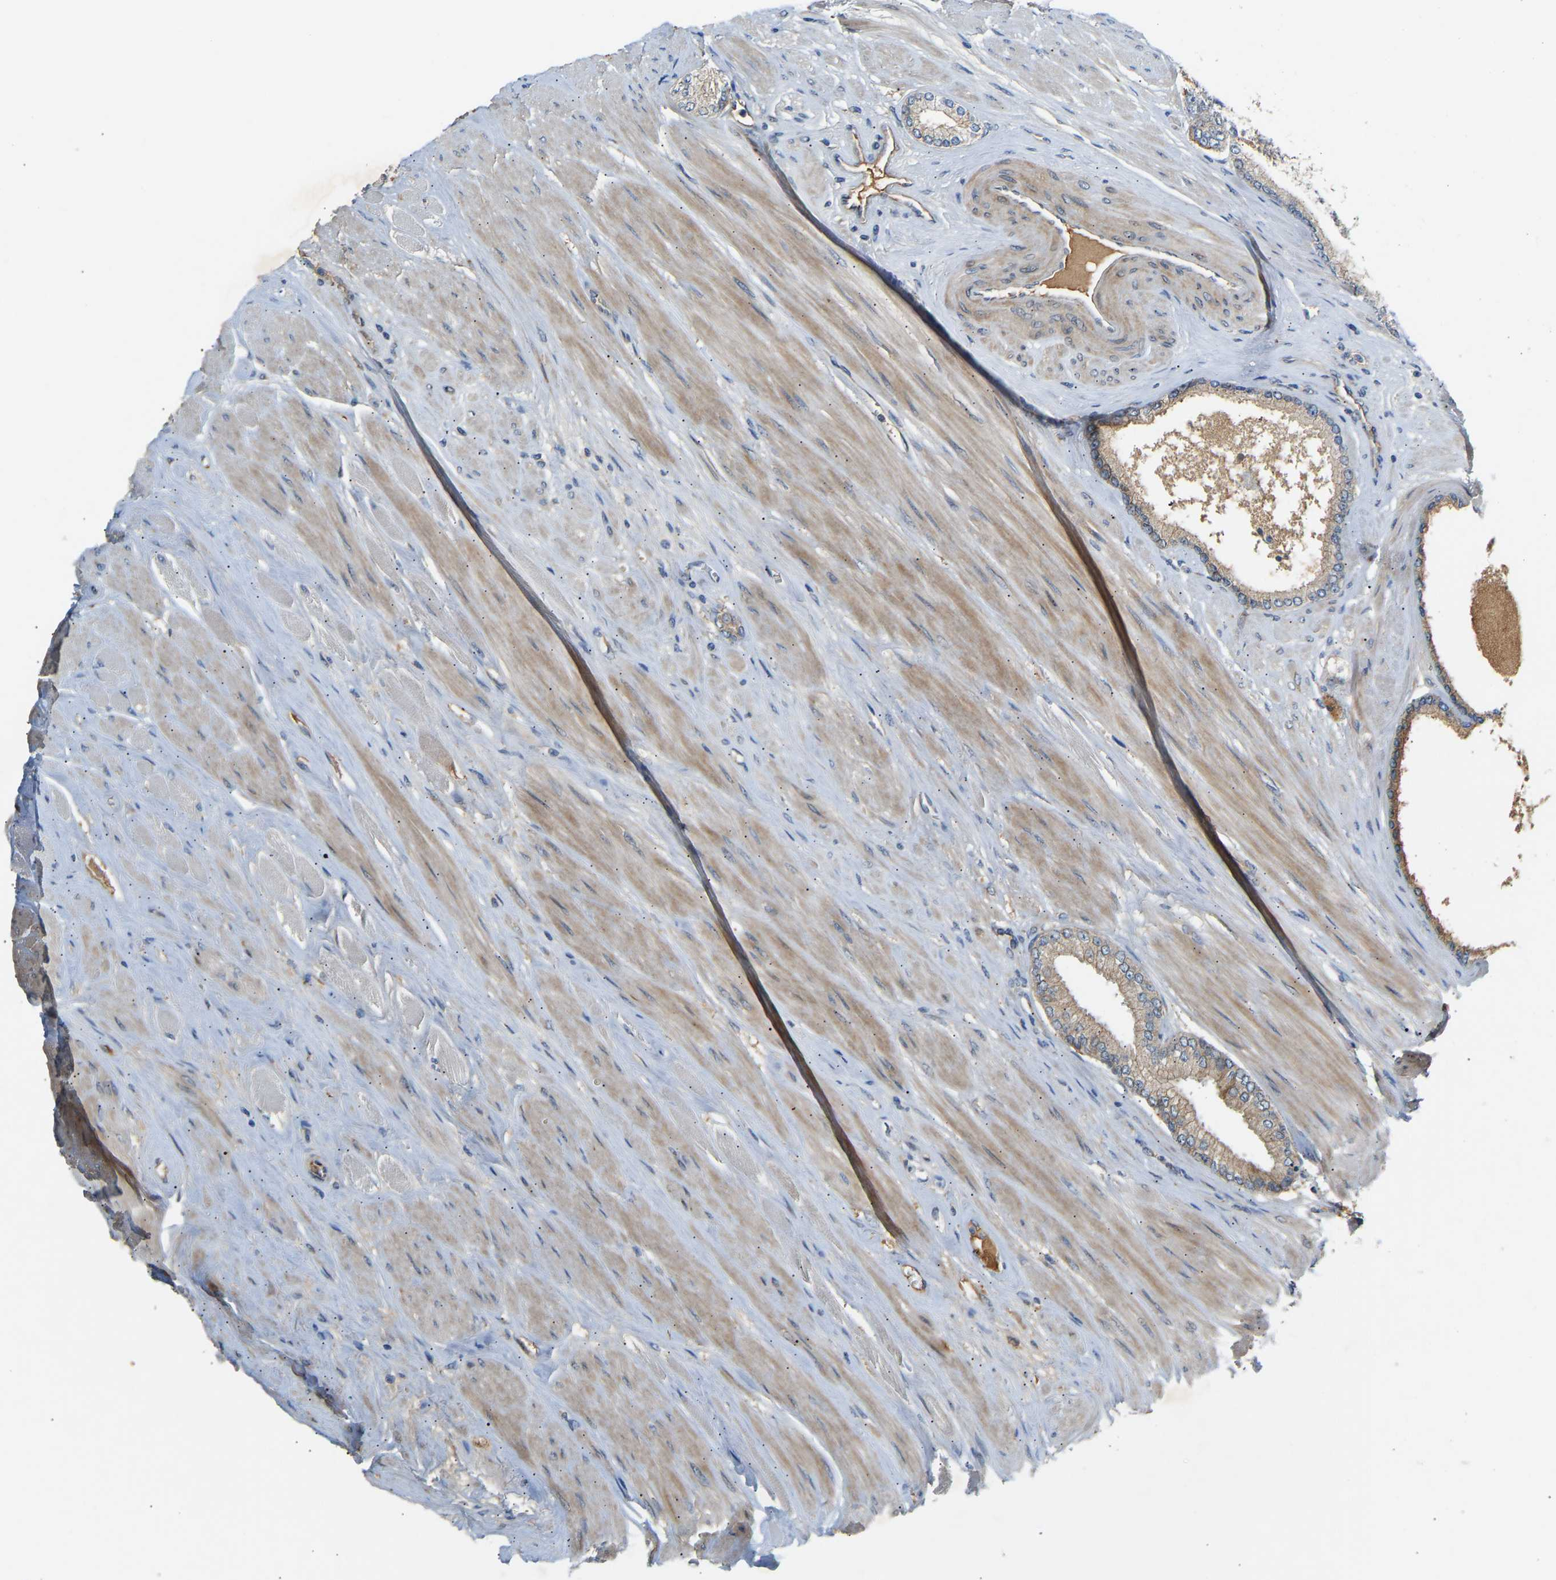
{"staining": {"intensity": "weak", "quantity": "<25%", "location": "cytoplasmic/membranous"}, "tissue": "prostate cancer", "cell_type": "Tumor cells", "image_type": "cancer", "snomed": [{"axis": "morphology", "description": "Adenocarcinoma, High grade"}, {"axis": "topography", "description": "Prostate"}], "caption": "Immunohistochemical staining of high-grade adenocarcinoma (prostate) shows no significant staining in tumor cells. The staining was performed using DAB (3,3'-diaminobenzidine) to visualize the protein expression in brown, while the nuclei were stained in blue with hematoxylin (Magnification: 20x).", "gene": "PTCD1", "patient": {"sex": "male", "age": 61}}